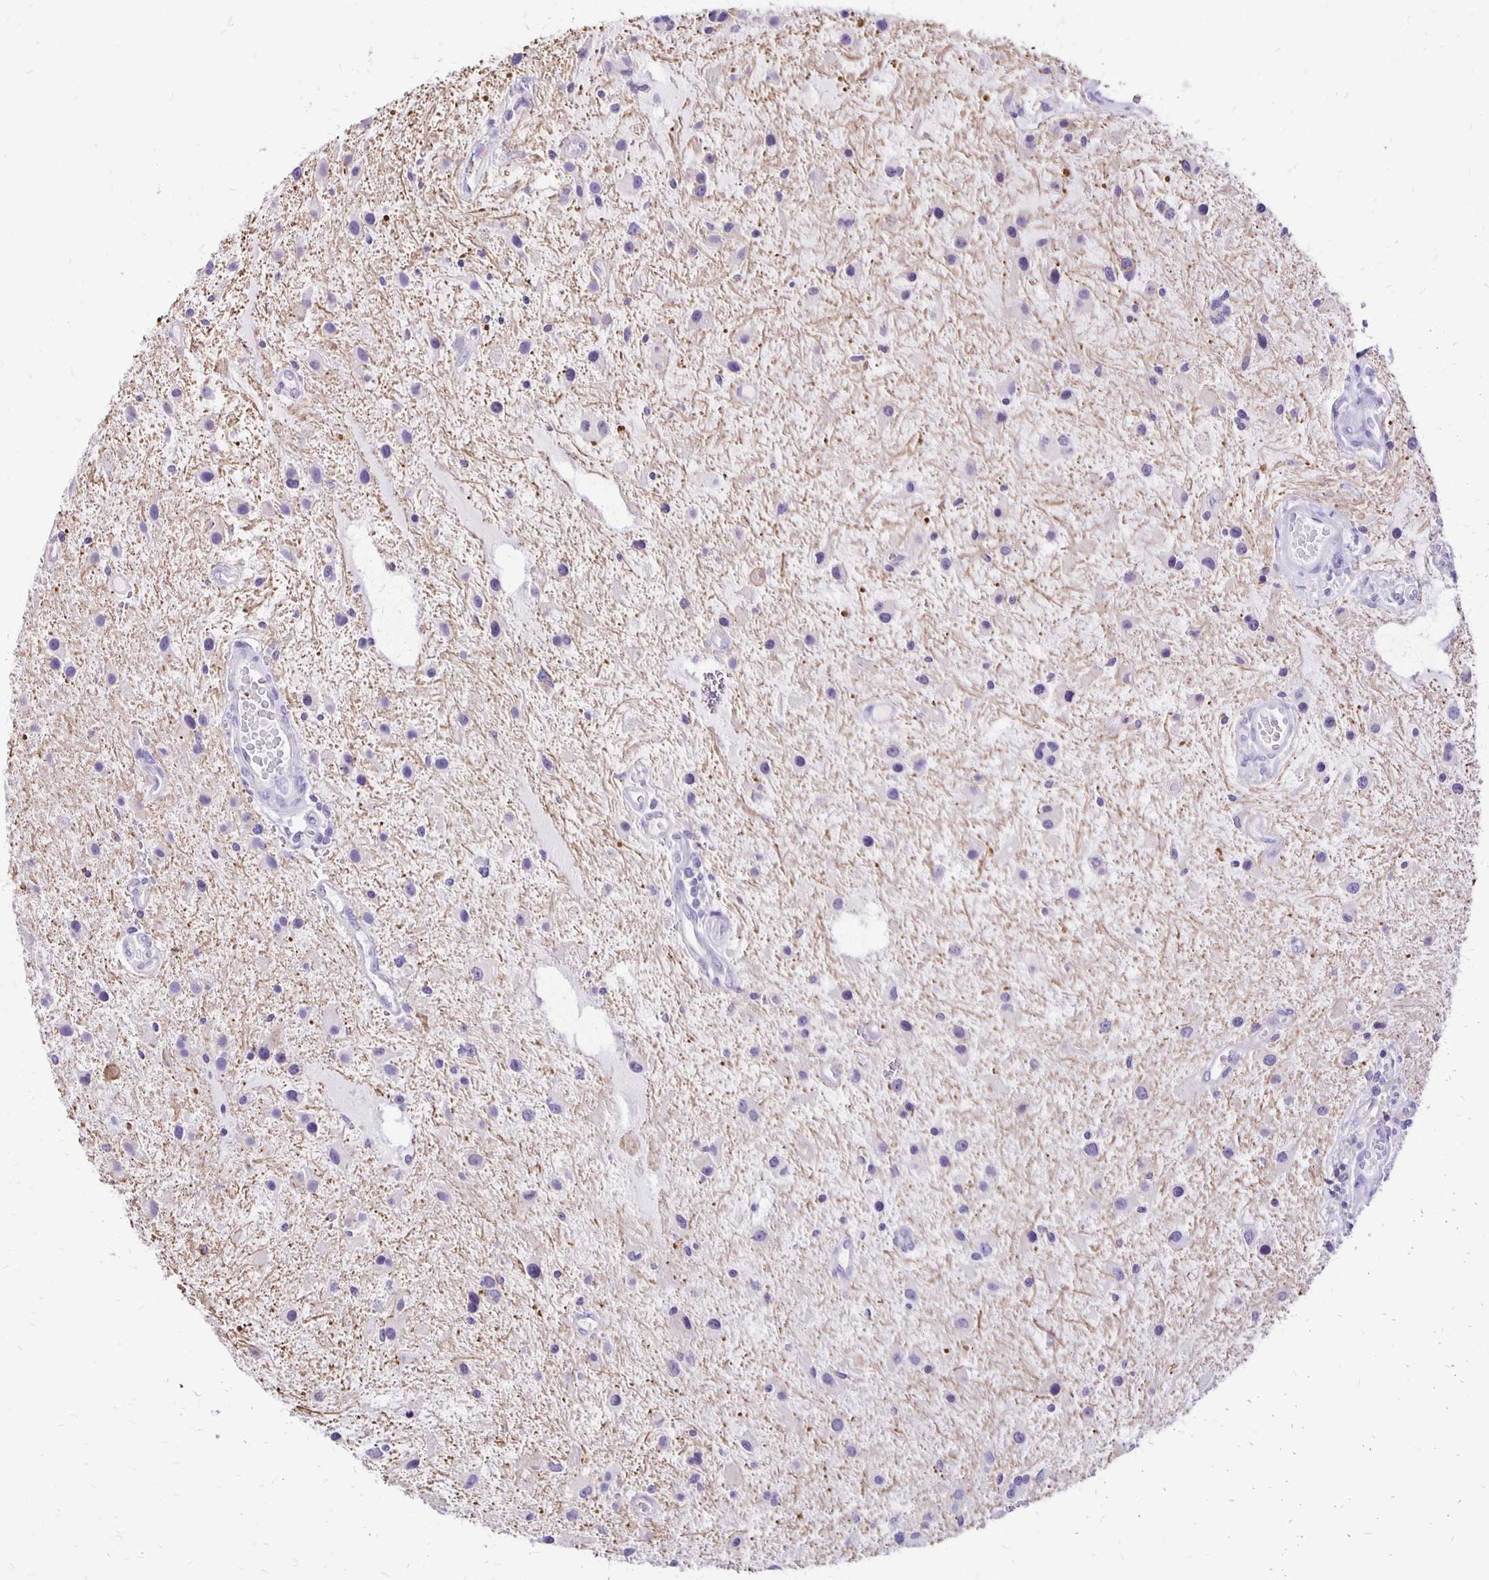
{"staining": {"intensity": "negative", "quantity": "none", "location": "none"}, "tissue": "glioma", "cell_type": "Tumor cells", "image_type": "cancer", "snomed": [{"axis": "morphology", "description": "Glioma, malignant, Low grade"}, {"axis": "topography", "description": "Cerebellum"}], "caption": "There is no significant staining in tumor cells of glioma. (DAB (3,3'-diaminobenzidine) IHC with hematoxylin counter stain).", "gene": "ANKRD45", "patient": {"sex": "female", "age": 14}}